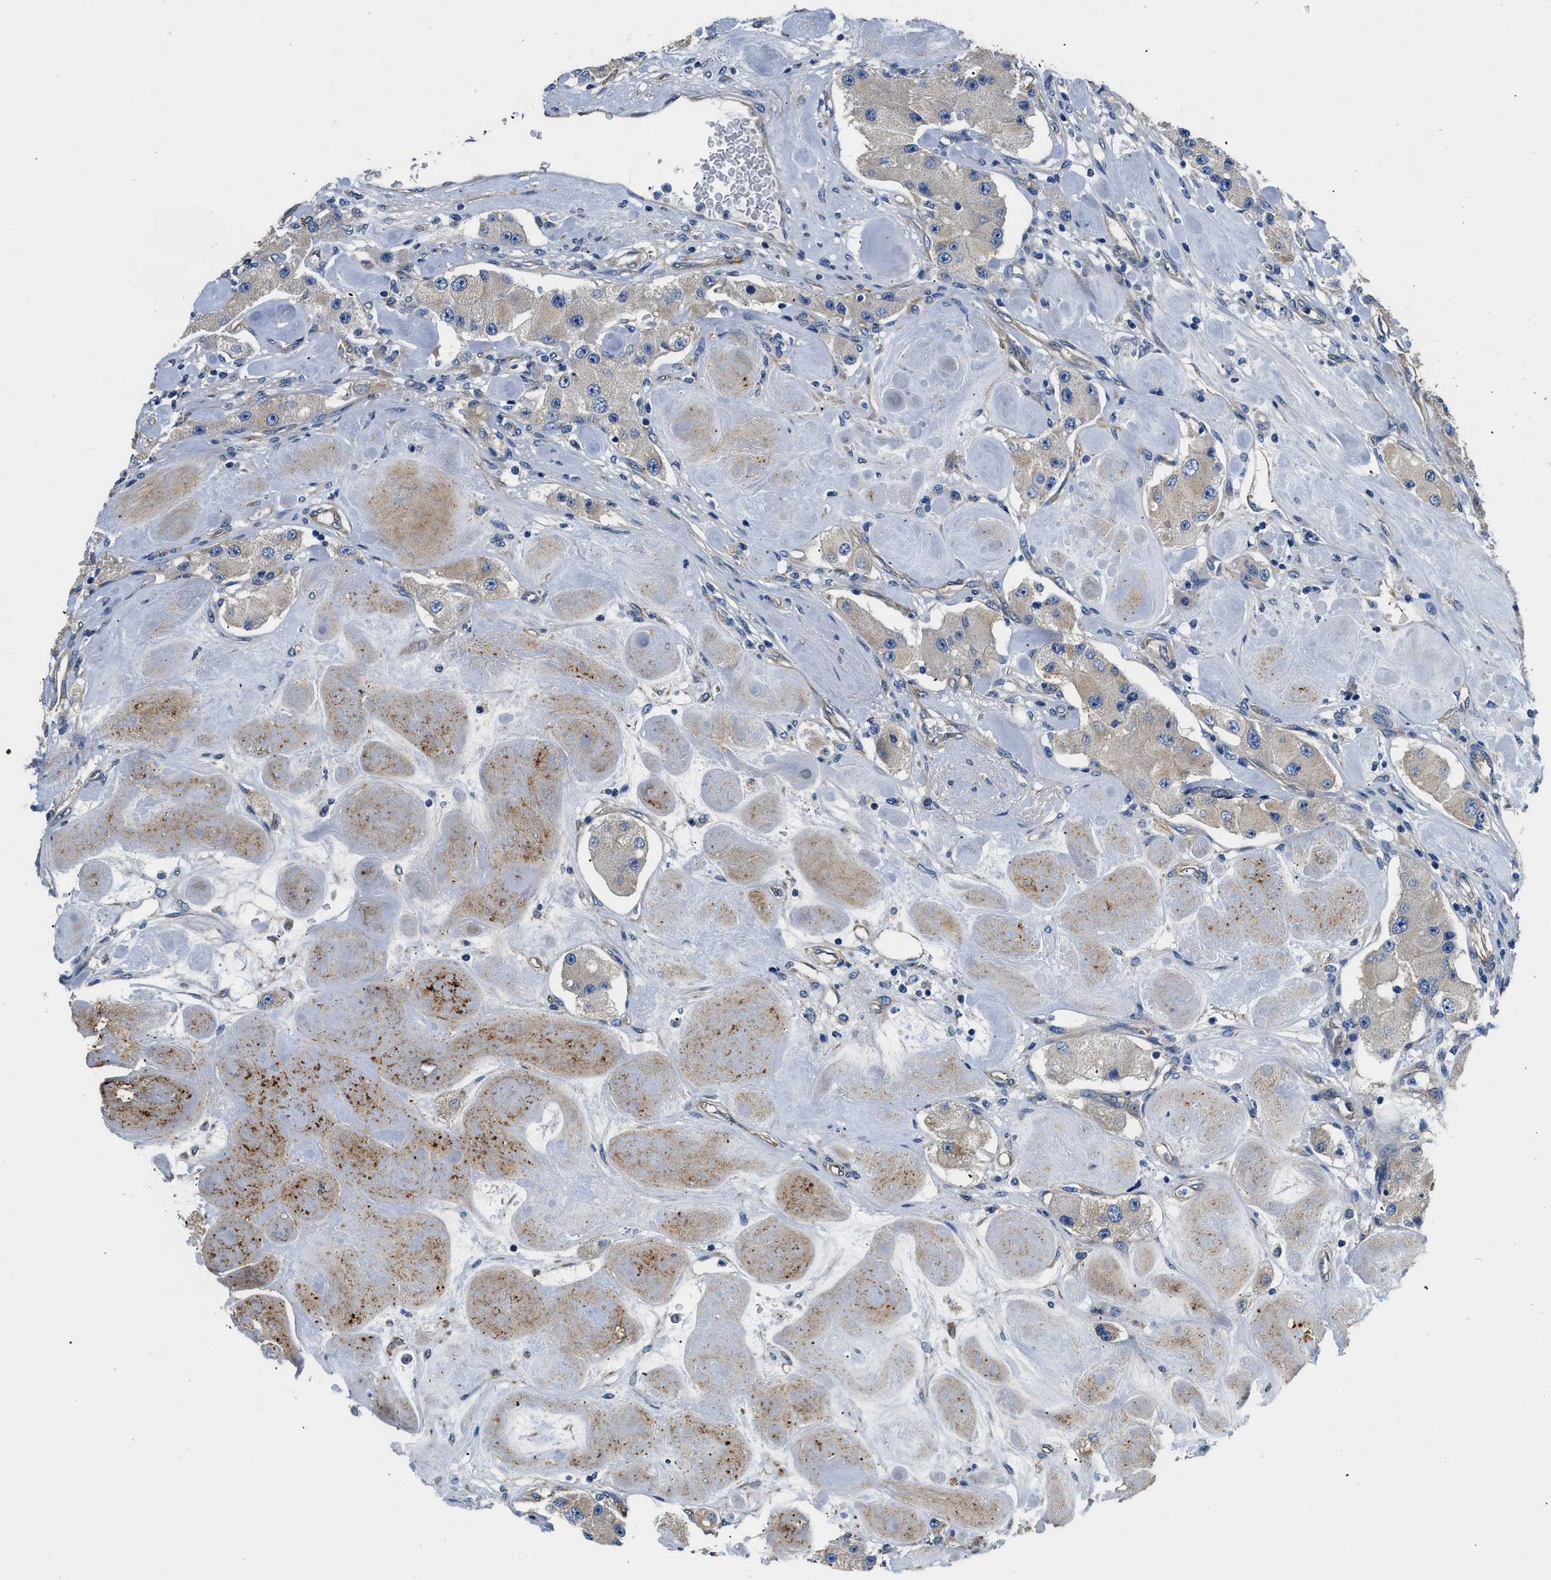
{"staining": {"intensity": "negative", "quantity": "none", "location": "none"}, "tissue": "carcinoid", "cell_type": "Tumor cells", "image_type": "cancer", "snomed": [{"axis": "morphology", "description": "Carcinoid, malignant, NOS"}, {"axis": "topography", "description": "Pancreas"}], "caption": "Tumor cells show no significant positivity in carcinoid.", "gene": "CSDE1", "patient": {"sex": "male", "age": 41}}